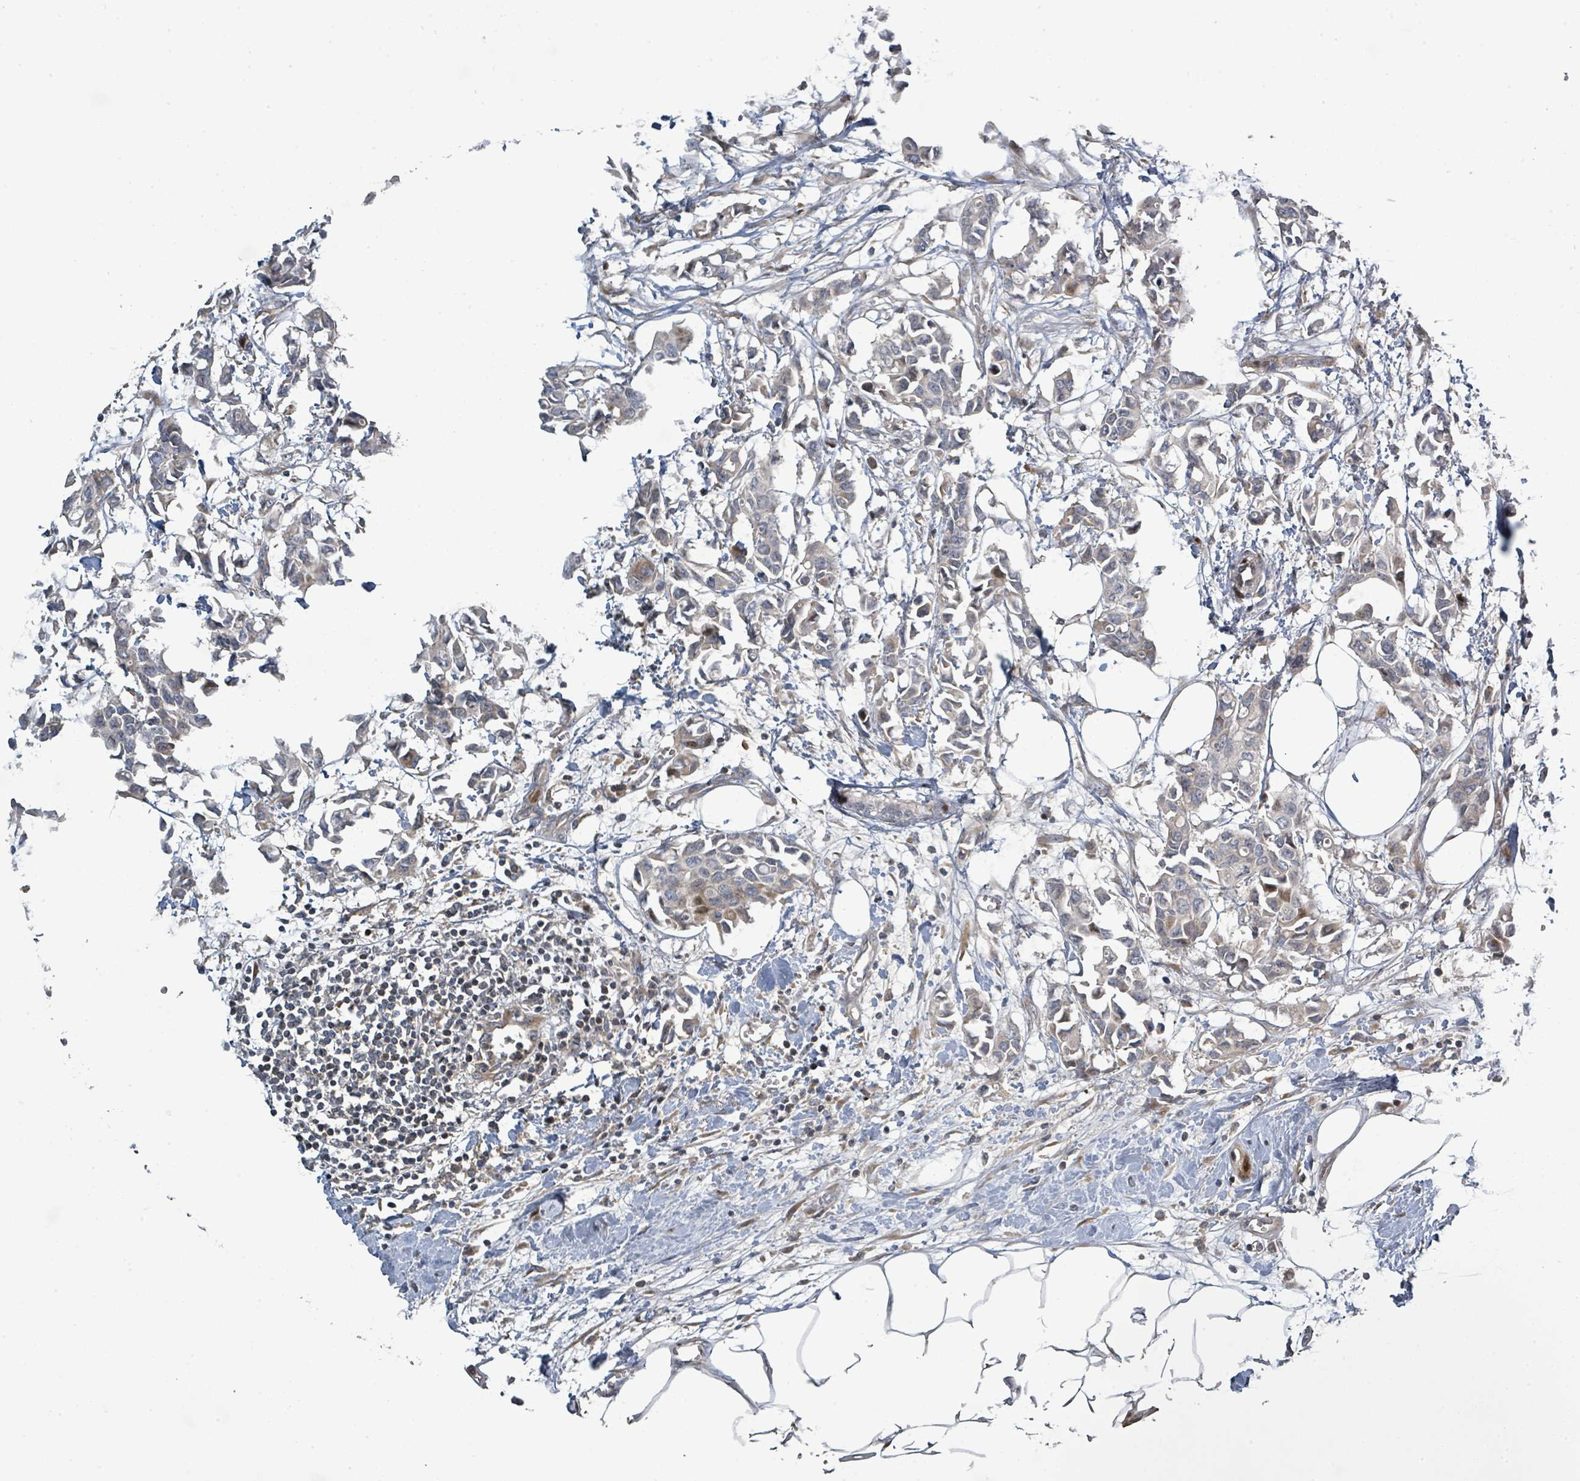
{"staining": {"intensity": "weak", "quantity": "<25%", "location": "cytoplasmic/membranous"}, "tissue": "breast cancer", "cell_type": "Tumor cells", "image_type": "cancer", "snomed": [{"axis": "morphology", "description": "Duct carcinoma"}, {"axis": "topography", "description": "Breast"}], "caption": "A high-resolution micrograph shows immunohistochemistry staining of breast infiltrating ductal carcinoma, which shows no significant positivity in tumor cells. (DAB (3,3'-diaminobenzidine) immunohistochemistry (IHC), high magnification).", "gene": "CFAP210", "patient": {"sex": "female", "age": 41}}